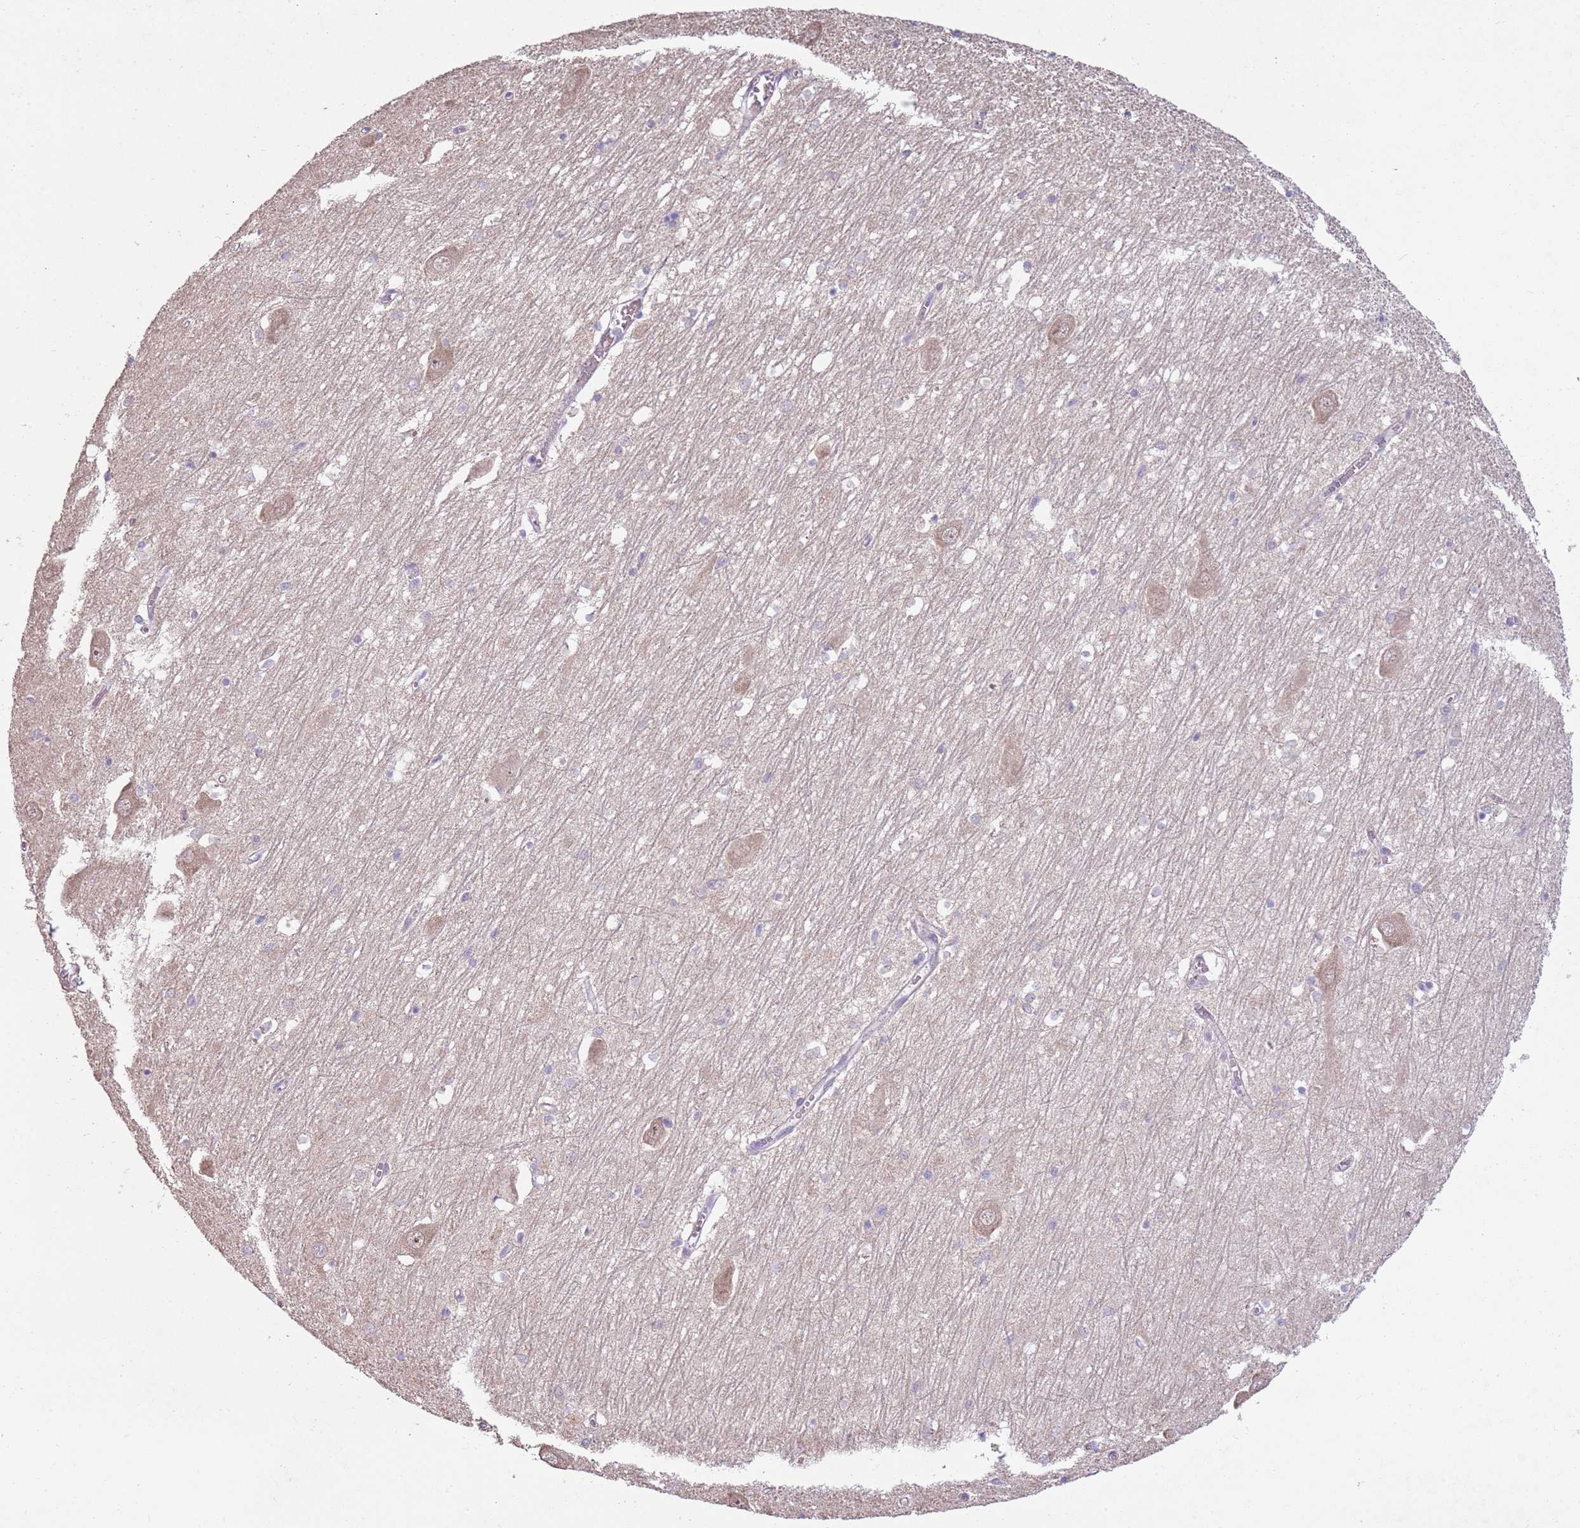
{"staining": {"intensity": "negative", "quantity": "none", "location": "none"}, "tissue": "hippocampus", "cell_type": "Glial cells", "image_type": "normal", "snomed": [{"axis": "morphology", "description": "Normal tissue, NOS"}, {"axis": "topography", "description": "Hippocampus"}], "caption": "A high-resolution photomicrograph shows immunohistochemistry (IHC) staining of unremarkable hippocampus, which reveals no significant staining in glial cells.", "gene": "TEKT4", "patient": {"sex": "male", "age": 70}}